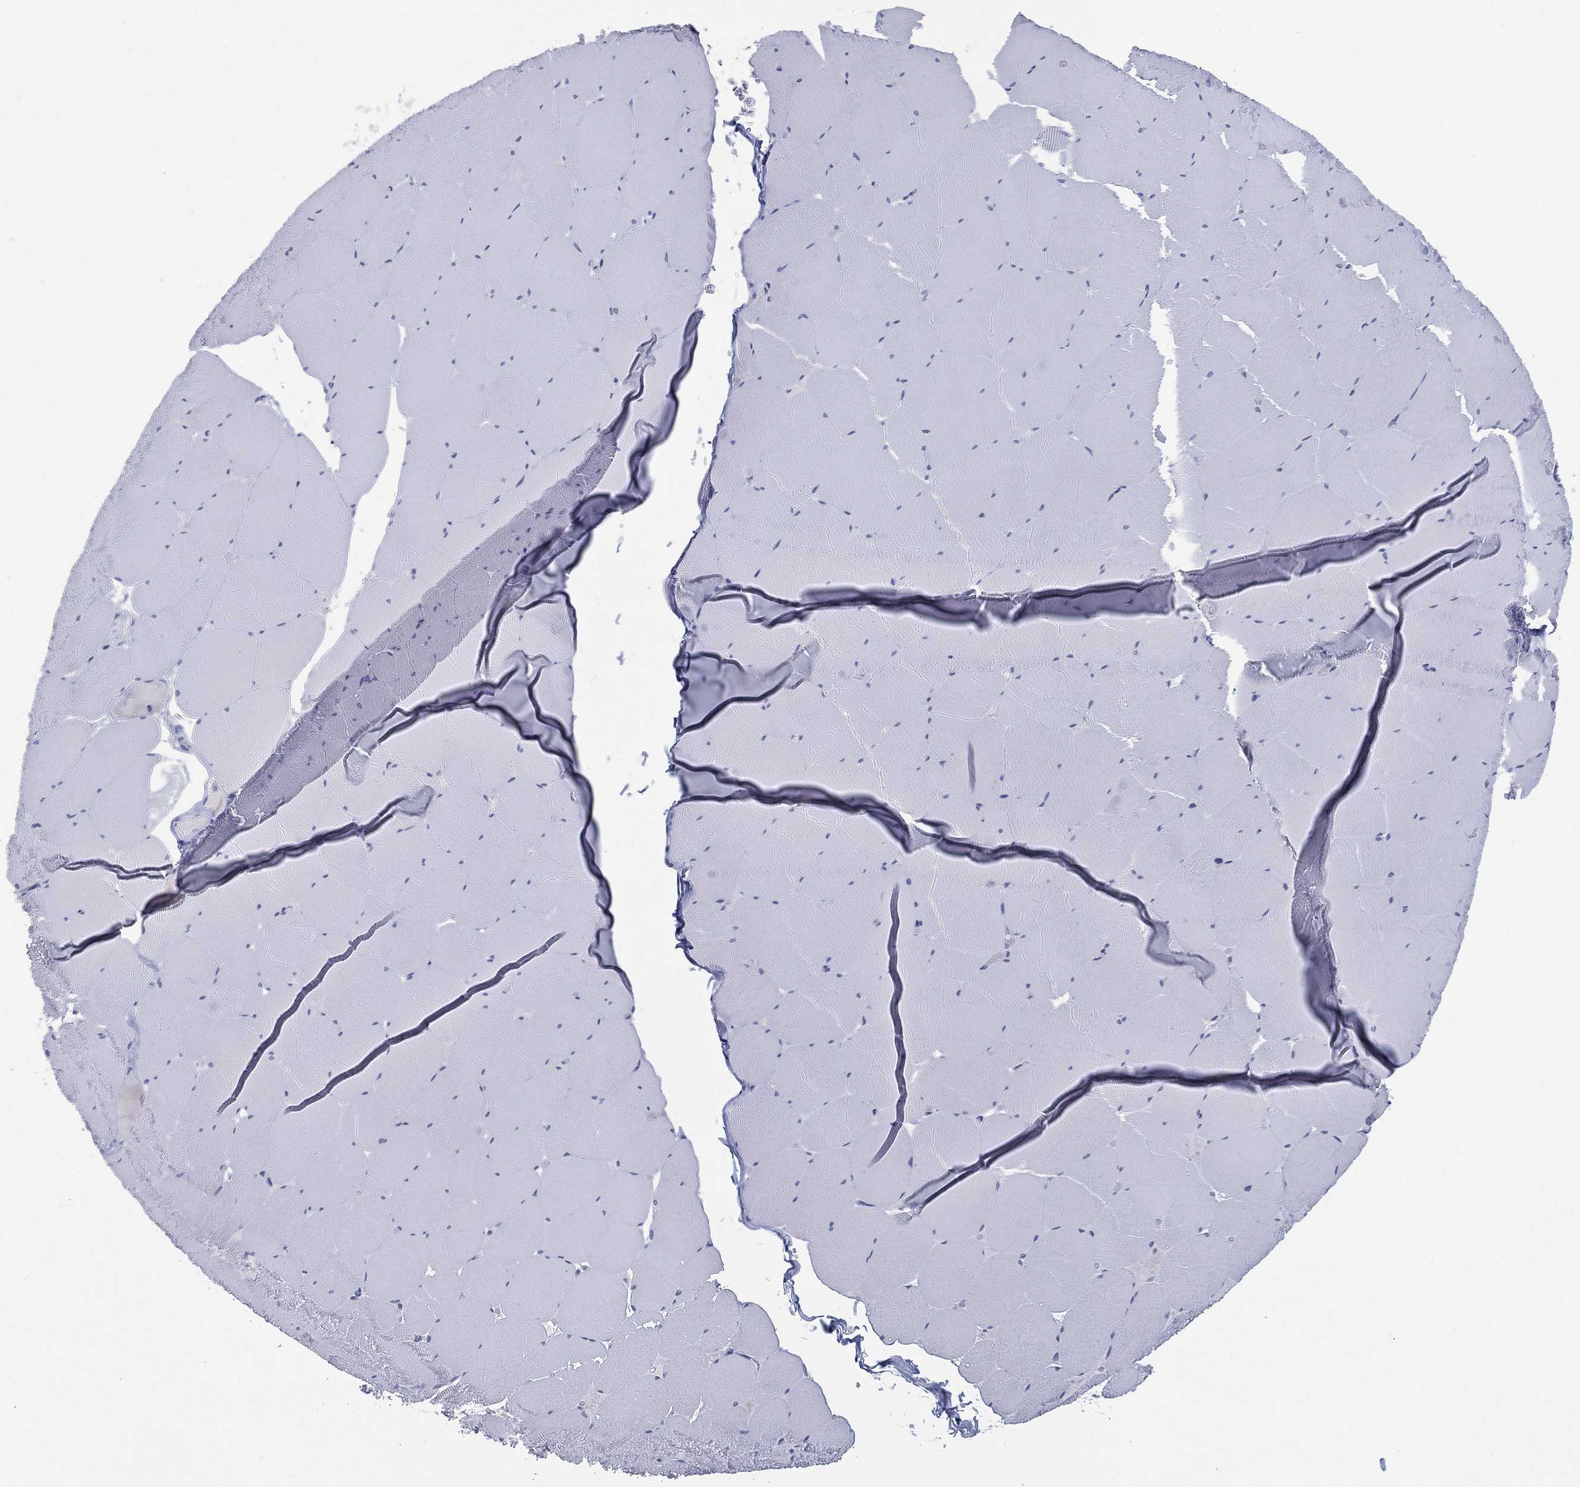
{"staining": {"intensity": "negative", "quantity": "none", "location": "none"}, "tissue": "skeletal muscle", "cell_type": "Myocytes", "image_type": "normal", "snomed": [{"axis": "morphology", "description": "Normal tissue, NOS"}, {"axis": "morphology", "description": "Malignant melanoma, Metastatic site"}, {"axis": "topography", "description": "Skeletal muscle"}], "caption": "Immunohistochemical staining of benign human skeletal muscle displays no significant expression in myocytes.", "gene": "KRT35", "patient": {"sex": "male", "age": 50}}